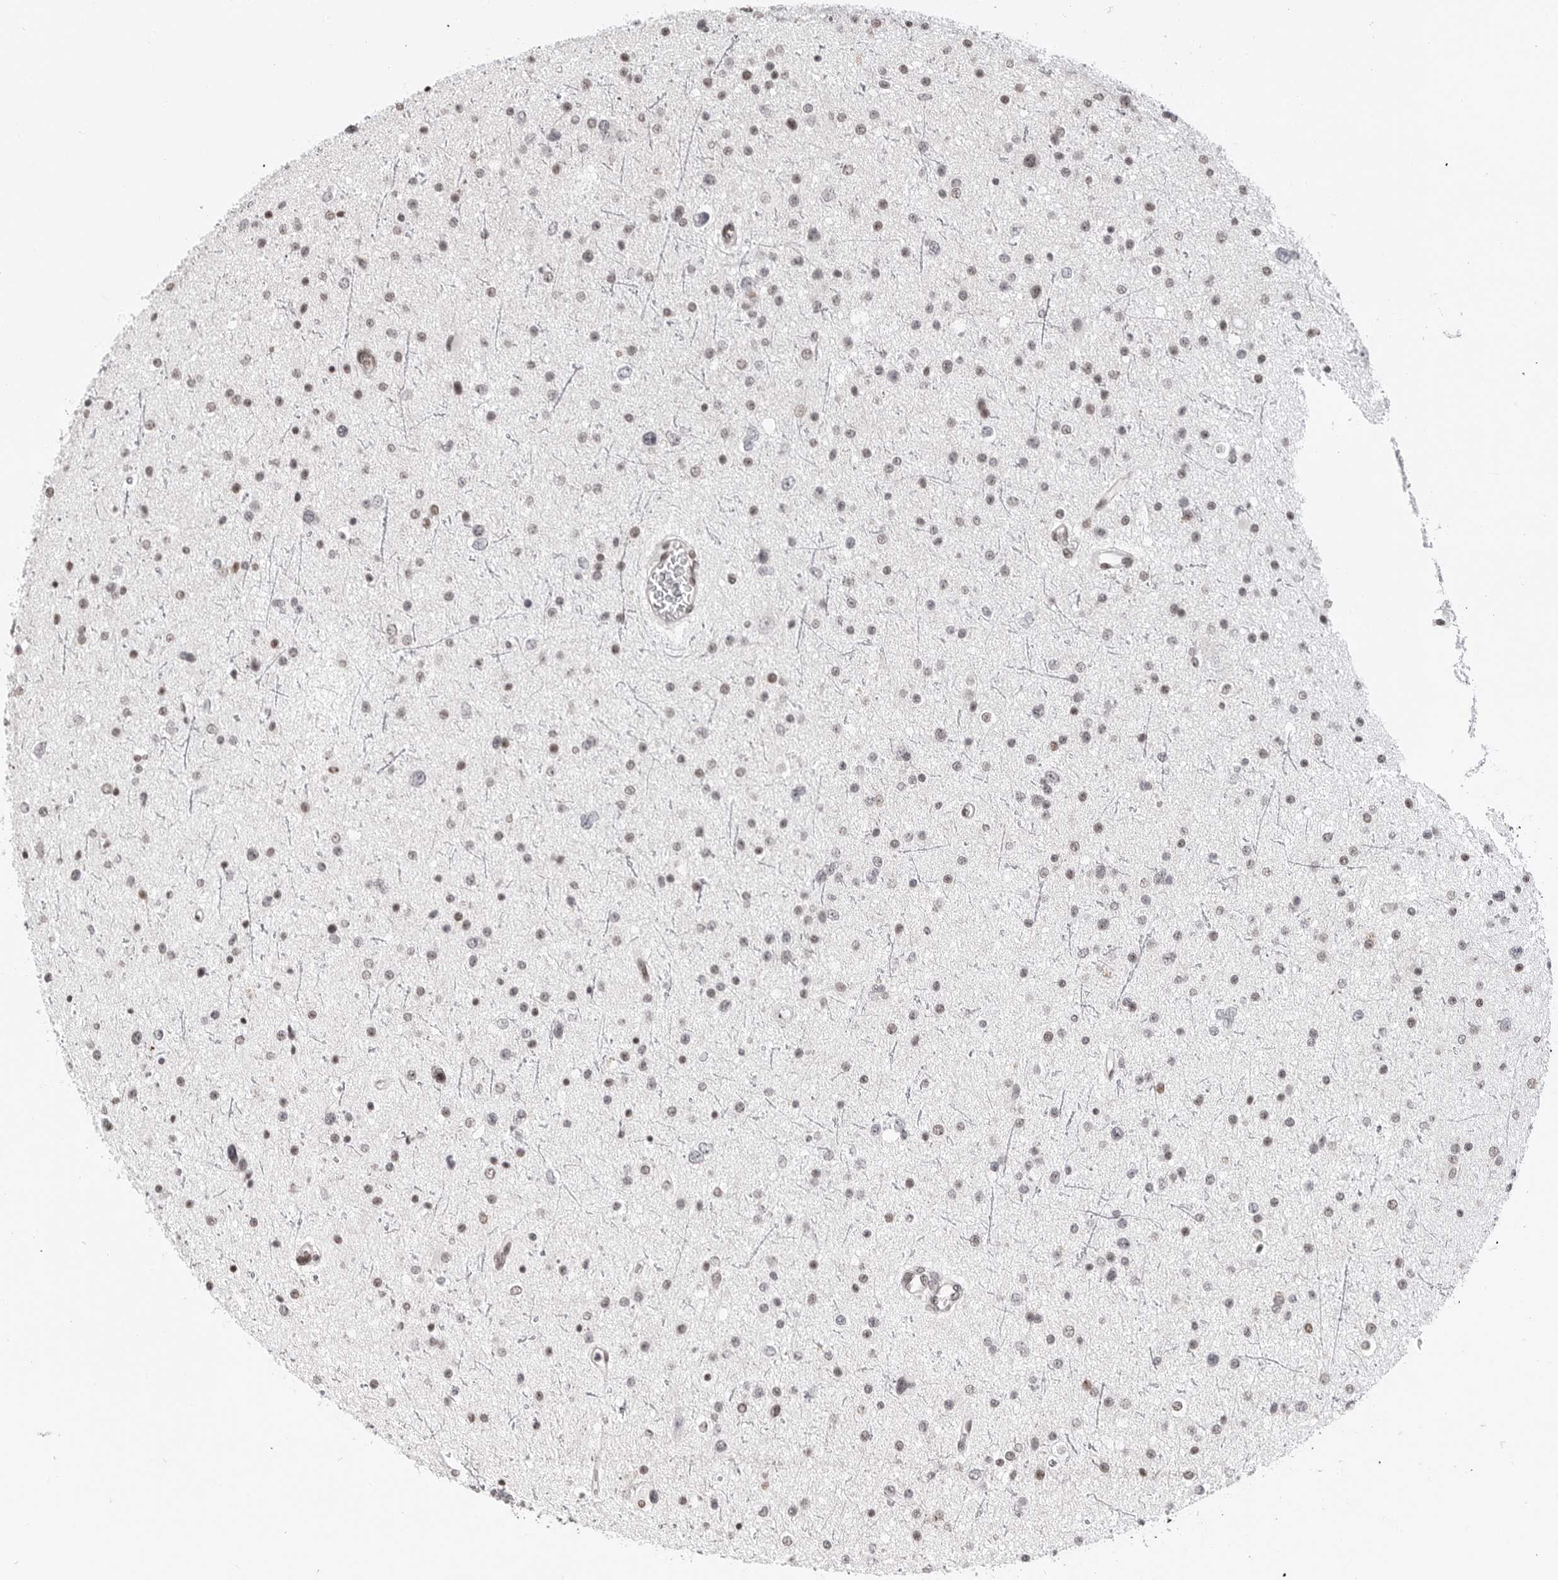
{"staining": {"intensity": "weak", "quantity": "25%-75%", "location": "nuclear"}, "tissue": "glioma", "cell_type": "Tumor cells", "image_type": "cancer", "snomed": [{"axis": "morphology", "description": "Glioma, malignant, Low grade"}, {"axis": "topography", "description": "Brain"}], "caption": "High-magnification brightfield microscopy of malignant low-grade glioma stained with DAB (brown) and counterstained with hematoxylin (blue). tumor cells exhibit weak nuclear staining is seen in approximately25%-75% of cells.", "gene": "C8orf33", "patient": {"sex": "female", "age": 37}}